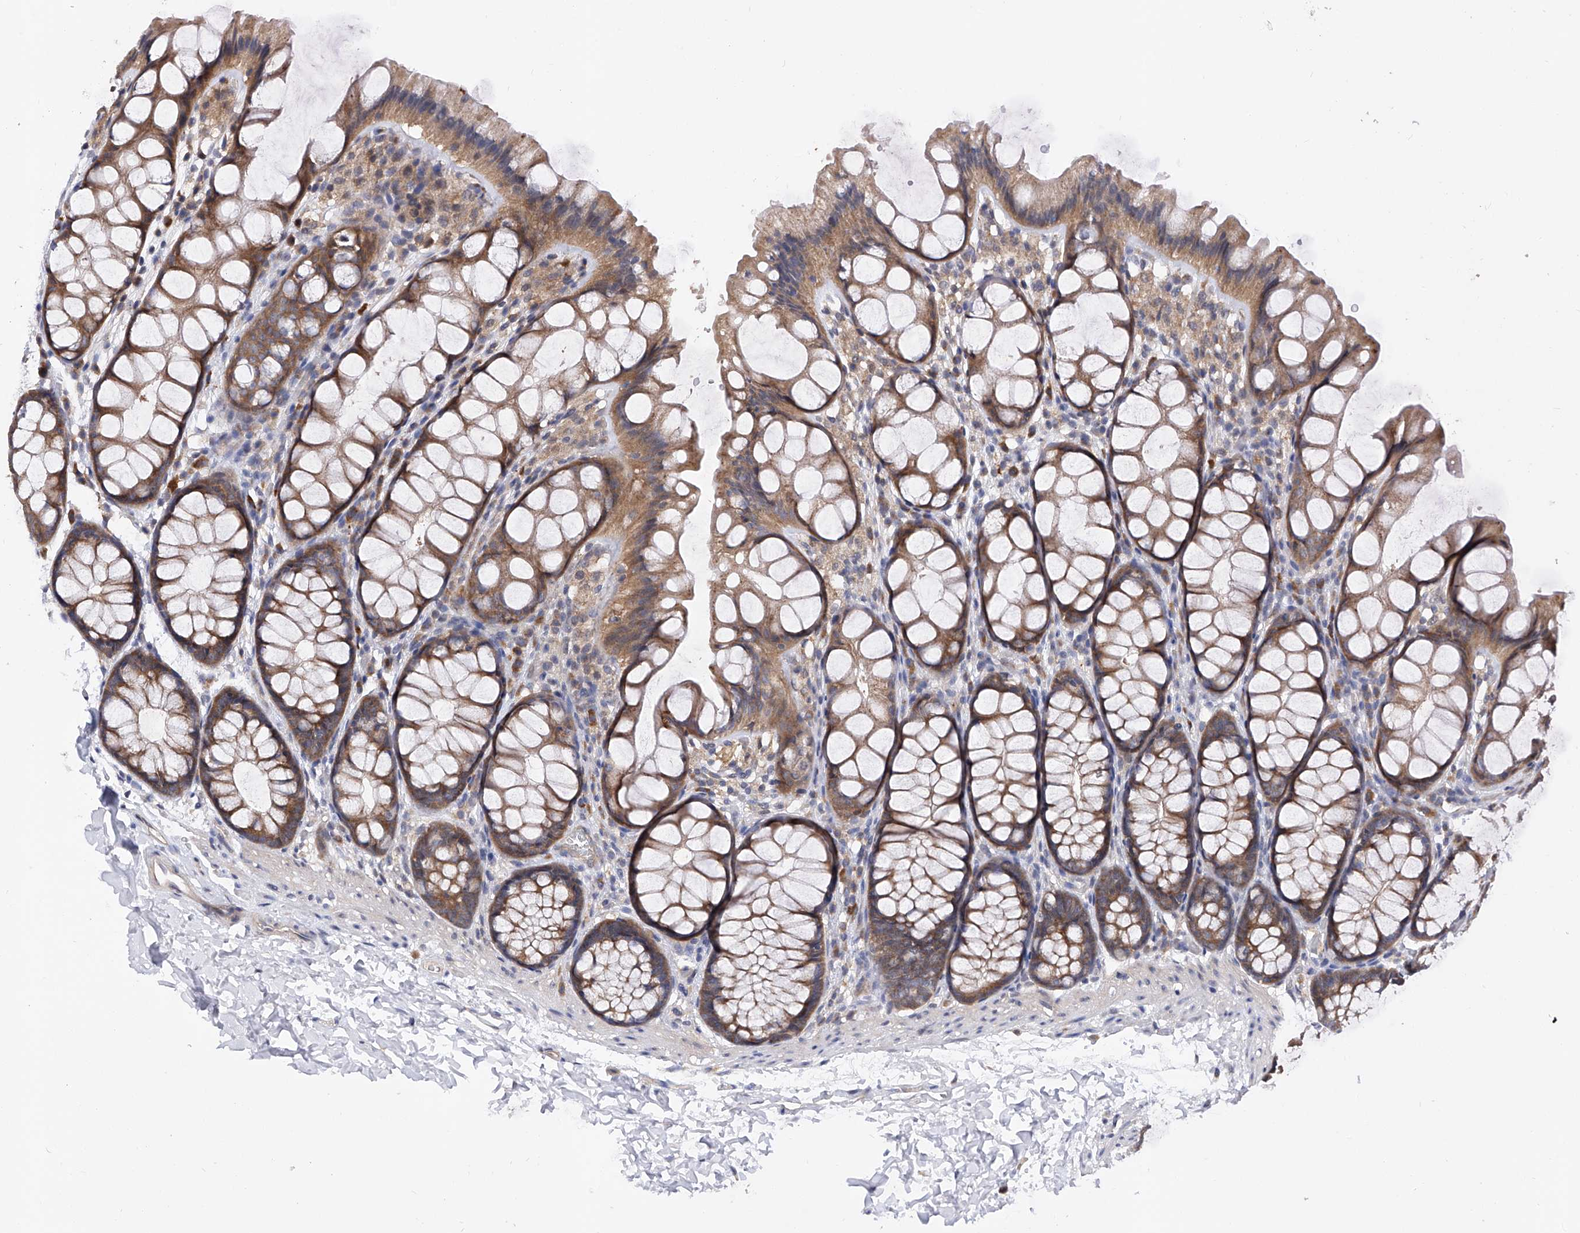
{"staining": {"intensity": "negative", "quantity": "none", "location": "none"}, "tissue": "colon", "cell_type": "Endothelial cells", "image_type": "normal", "snomed": [{"axis": "morphology", "description": "Normal tissue, NOS"}, {"axis": "topography", "description": "Colon"}], "caption": "Colon stained for a protein using immunohistochemistry (IHC) demonstrates no expression endothelial cells.", "gene": "USP45", "patient": {"sex": "male", "age": 47}}